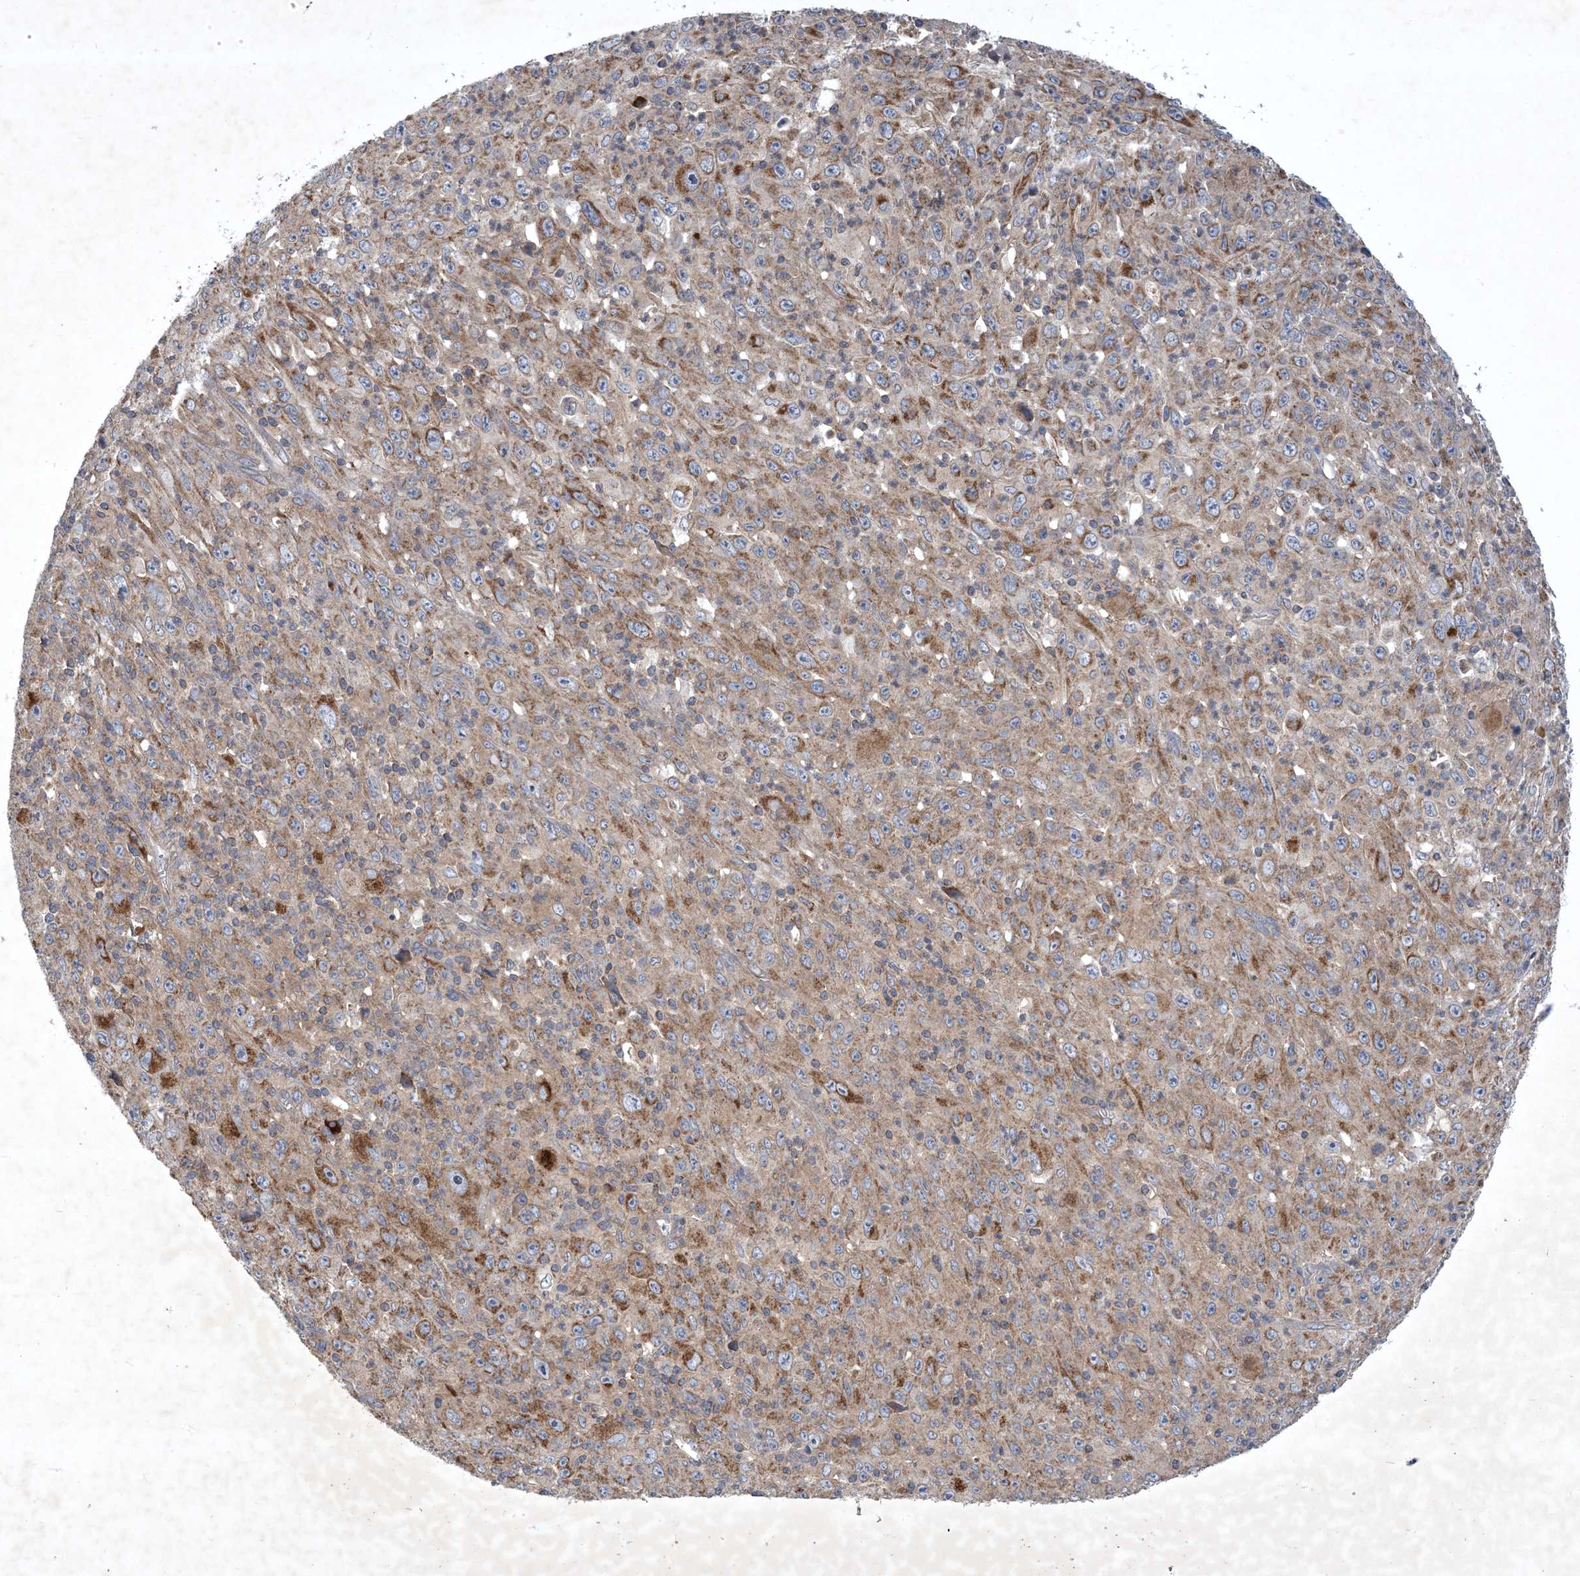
{"staining": {"intensity": "moderate", "quantity": "25%-75%", "location": "cytoplasmic/membranous"}, "tissue": "melanoma", "cell_type": "Tumor cells", "image_type": "cancer", "snomed": [{"axis": "morphology", "description": "Malignant melanoma, Metastatic site"}, {"axis": "topography", "description": "Skin"}], "caption": "Immunohistochemistry (IHC) micrograph of neoplastic tissue: human melanoma stained using immunohistochemistry demonstrates medium levels of moderate protein expression localized specifically in the cytoplasmic/membranous of tumor cells, appearing as a cytoplasmic/membranous brown color.", "gene": "STK19", "patient": {"sex": "female", "age": 56}}